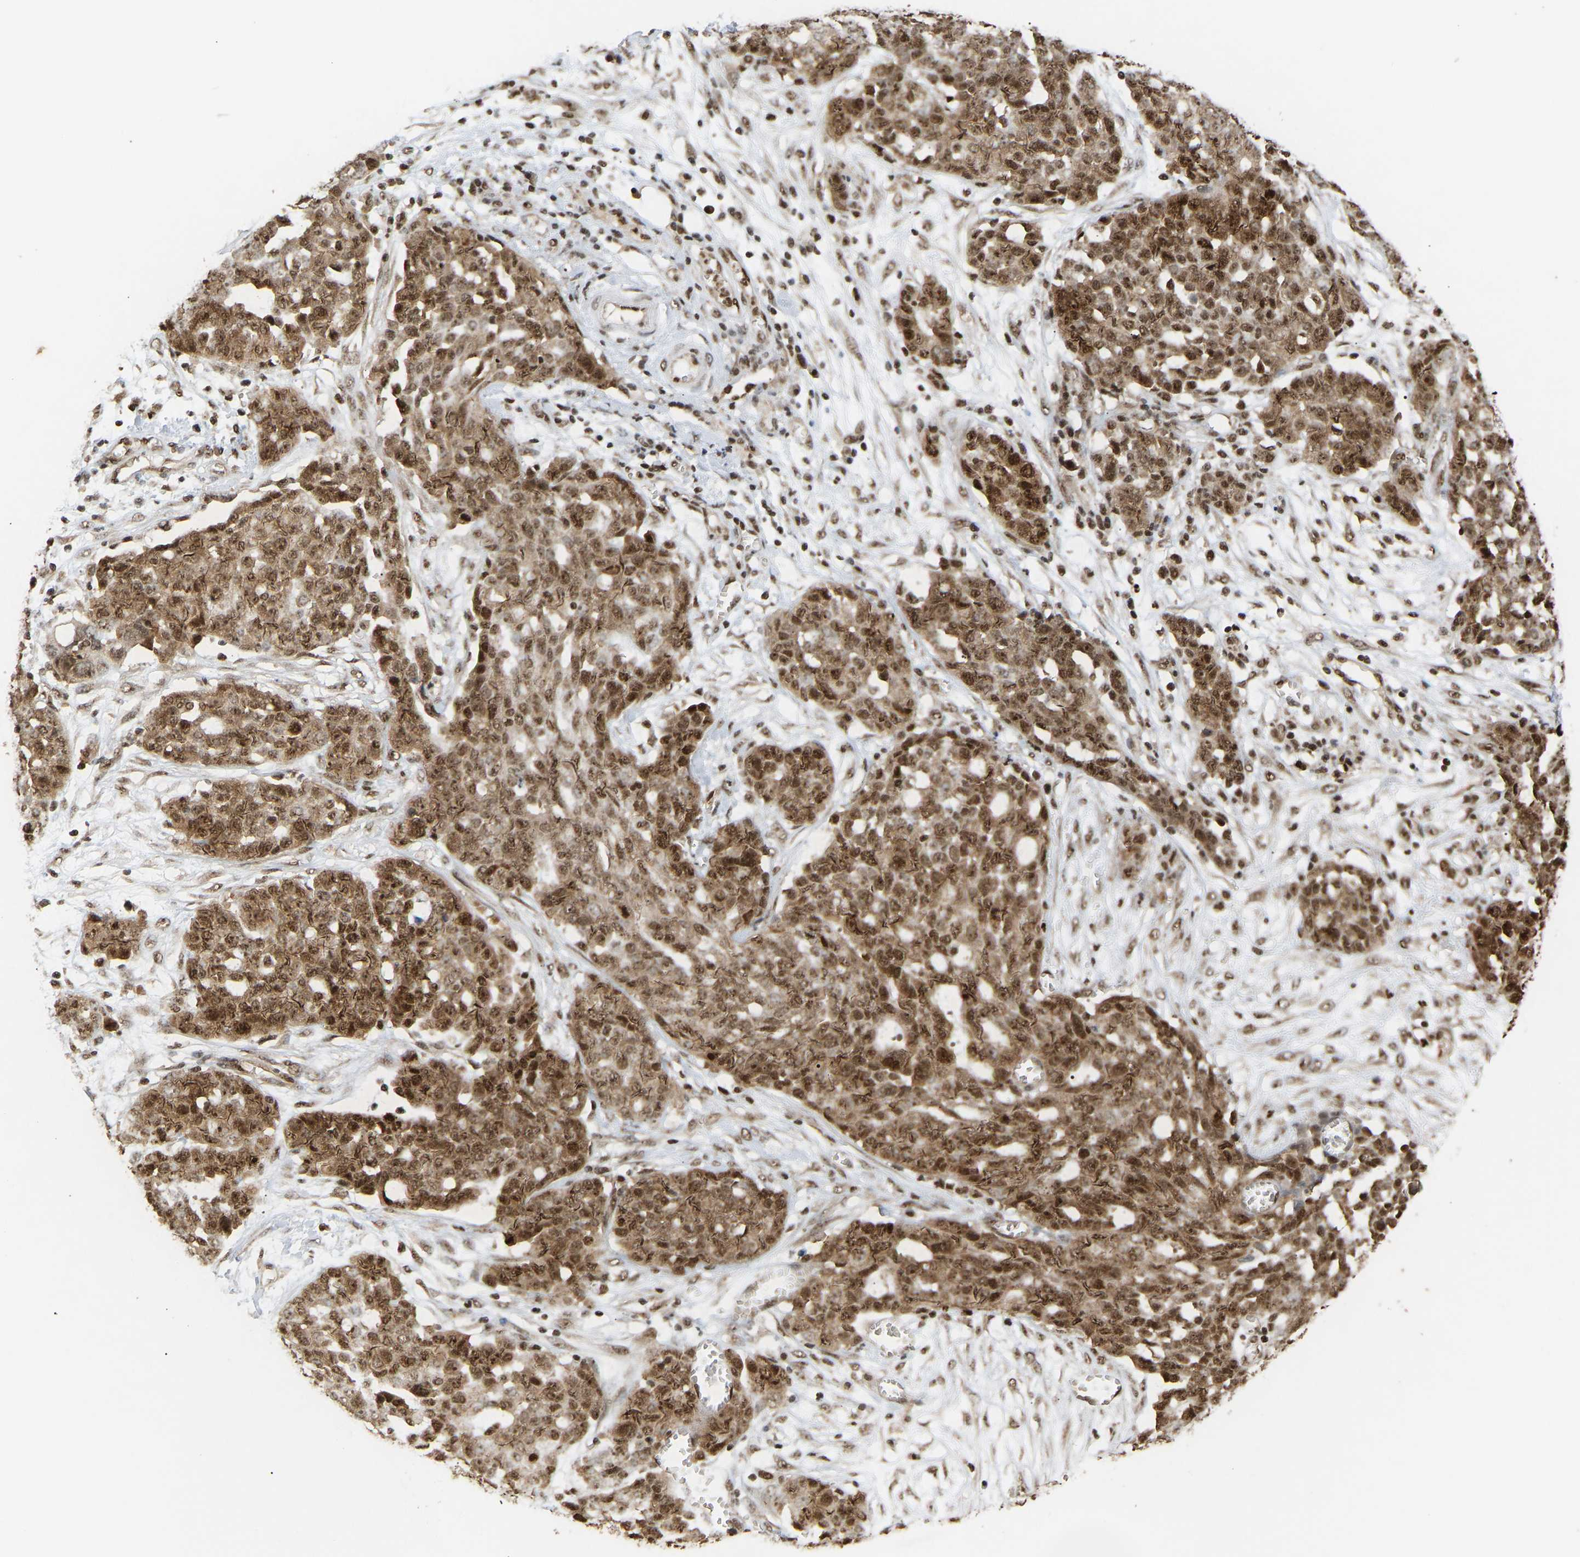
{"staining": {"intensity": "moderate", "quantity": ">75%", "location": "cytoplasmic/membranous,nuclear"}, "tissue": "ovarian cancer", "cell_type": "Tumor cells", "image_type": "cancer", "snomed": [{"axis": "morphology", "description": "Cystadenocarcinoma, serous, NOS"}, {"axis": "topography", "description": "Soft tissue"}, {"axis": "topography", "description": "Ovary"}], "caption": "Protein staining of serous cystadenocarcinoma (ovarian) tissue demonstrates moderate cytoplasmic/membranous and nuclear positivity in approximately >75% of tumor cells. (DAB (3,3'-diaminobenzidine) IHC with brightfield microscopy, high magnification).", "gene": "ALYREF", "patient": {"sex": "female", "age": 57}}